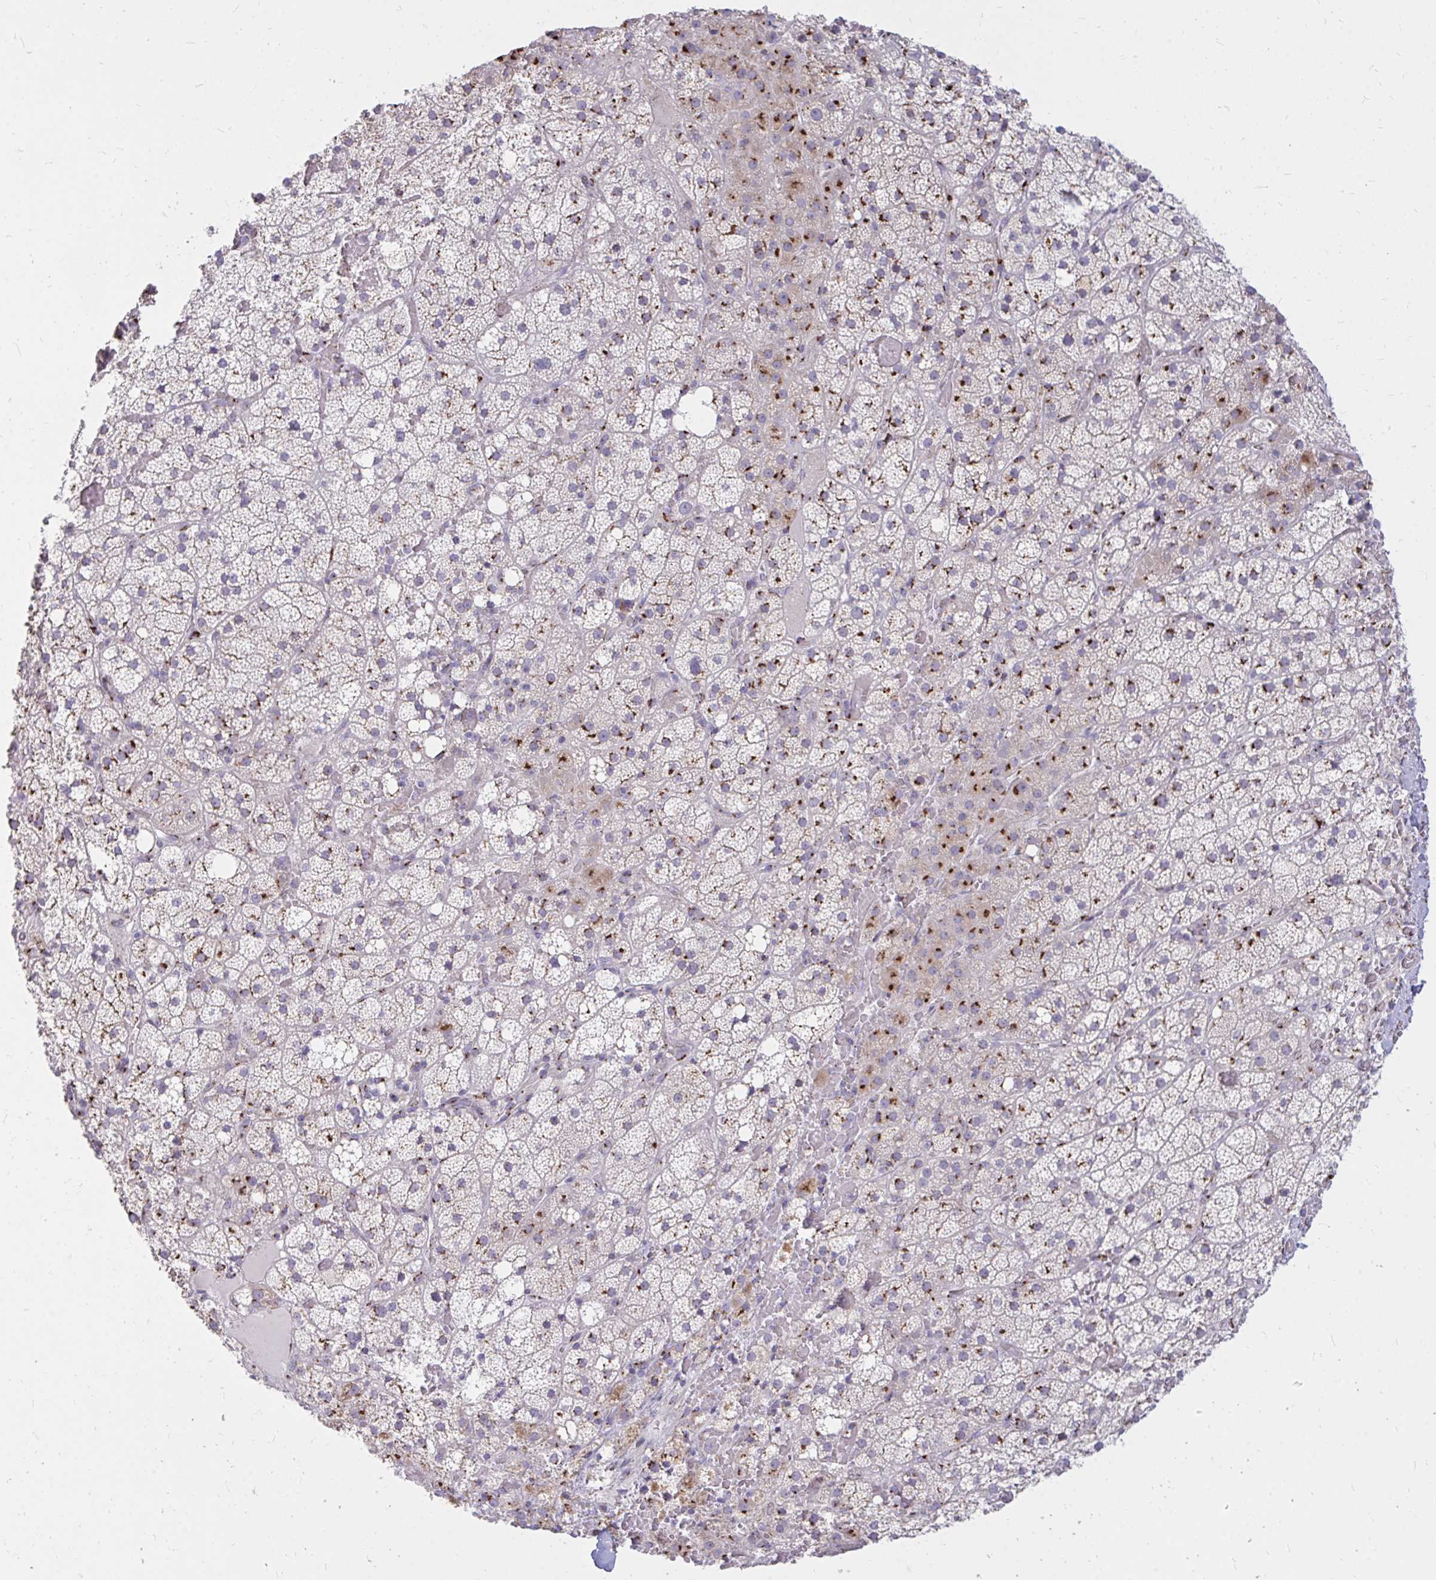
{"staining": {"intensity": "strong", "quantity": "25%-75%", "location": "cytoplasmic/membranous"}, "tissue": "adrenal gland", "cell_type": "Glandular cells", "image_type": "normal", "snomed": [{"axis": "morphology", "description": "Normal tissue, NOS"}, {"axis": "topography", "description": "Adrenal gland"}], "caption": "Benign adrenal gland exhibits strong cytoplasmic/membranous staining in about 25%-75% of glandular cells (Brightfield microscopy of DAB IHC at high magnification)..", "gene": "RAB6A", "patient": {"sex": "male", "age": 53}}